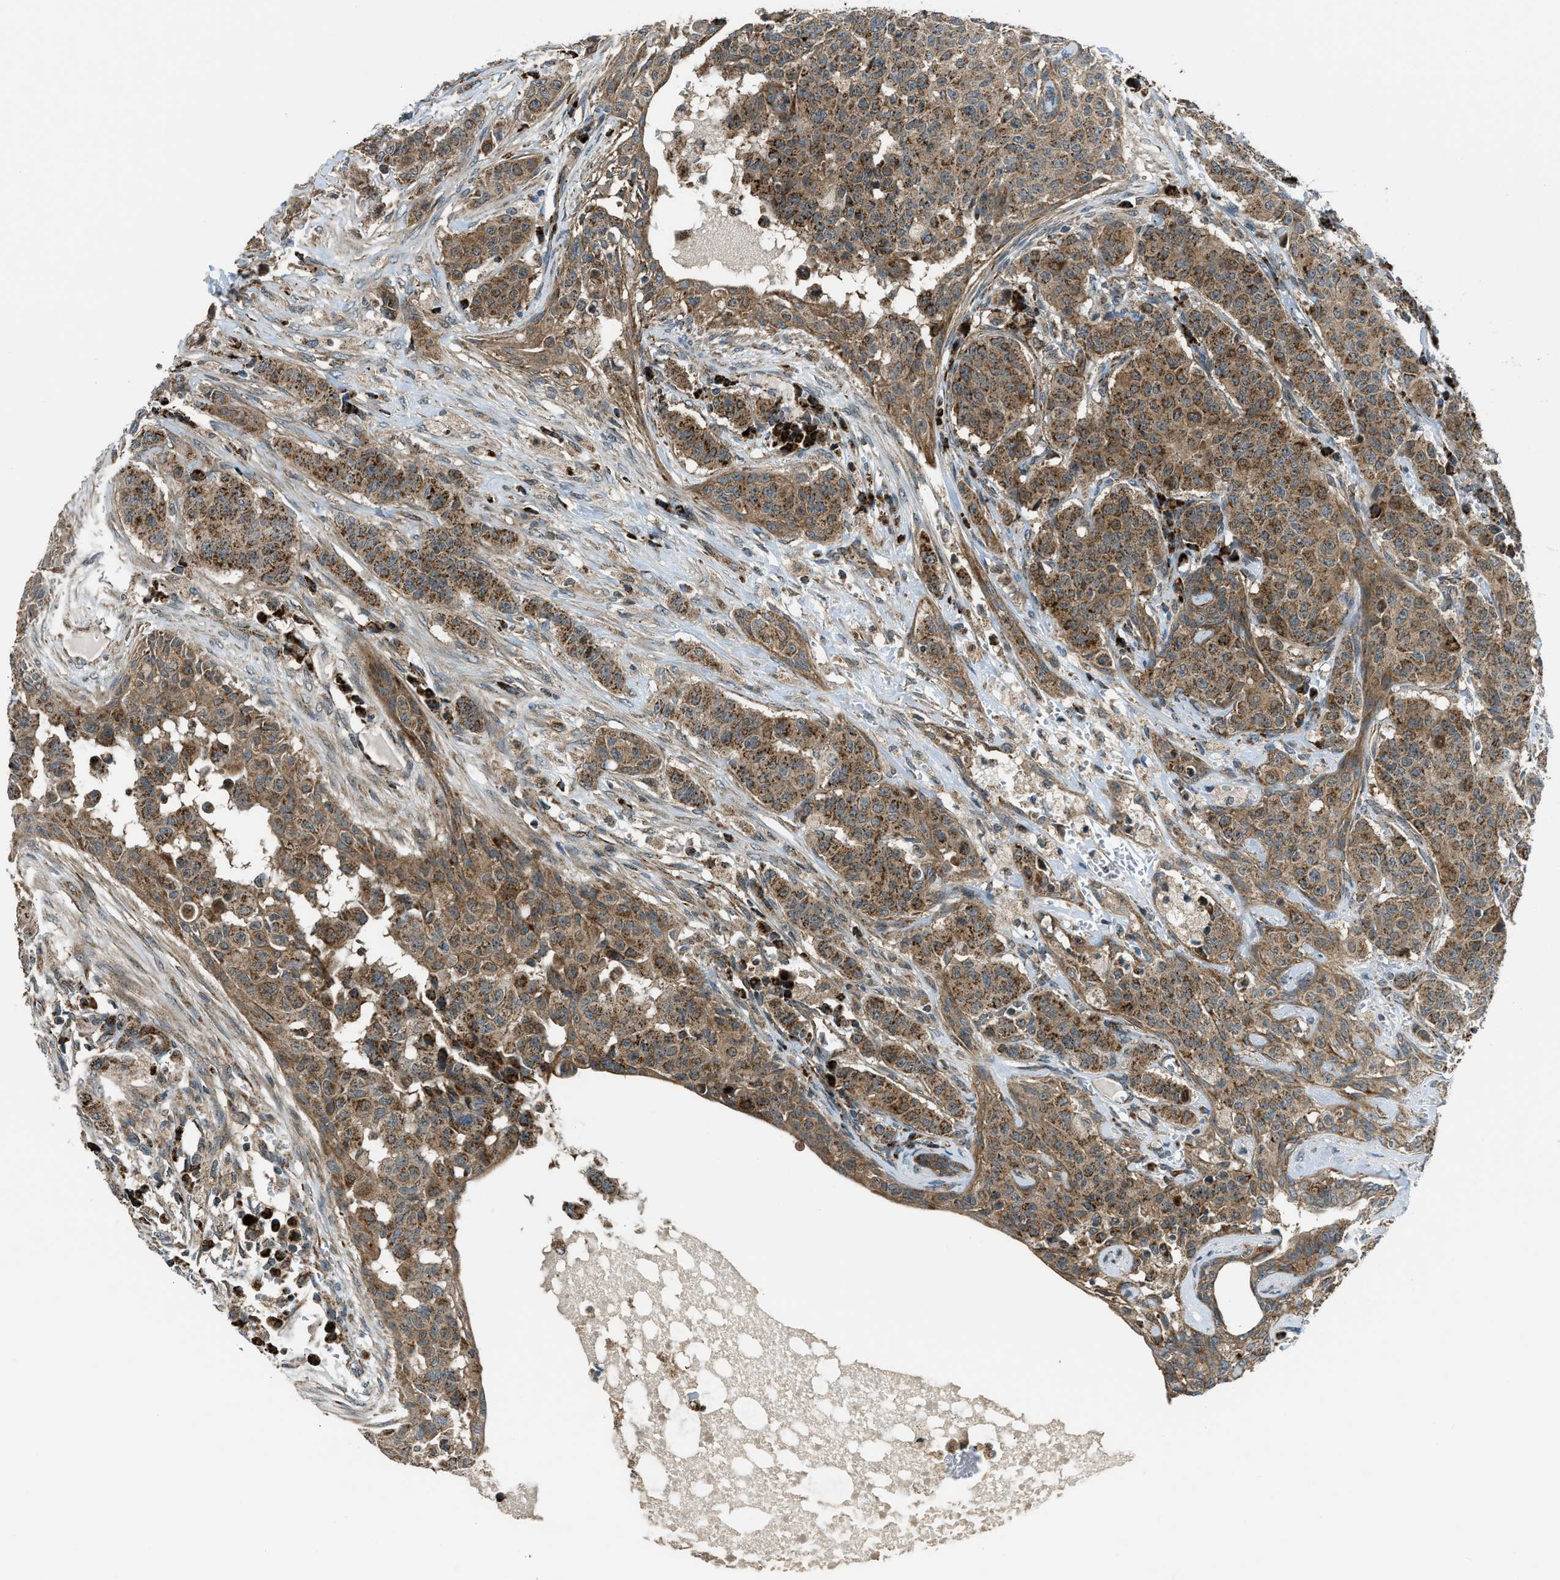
{"staining": {"intensity": "moderate", "quantity": ">75%", "location": "cytoplasmic/membranous"}, "tissue": "breast cancer", "cell_type": "Tumor cells", "image_type": "cancer", "snomed": [{"axis": "morphology", "description": "Normal tissue, NOS"}, {"axis": "morphology", "description": "Duct carcinoma"}, {"axis": "topography", "description": "Breast"}], "caption": "A brown stain labels moderate cytoplasmic/membranous expression of a protein in human intraductal carcinoma (breast) tumor cells.", "gene": "SESN2", "patient": {"sex": "female", "age": 40}}